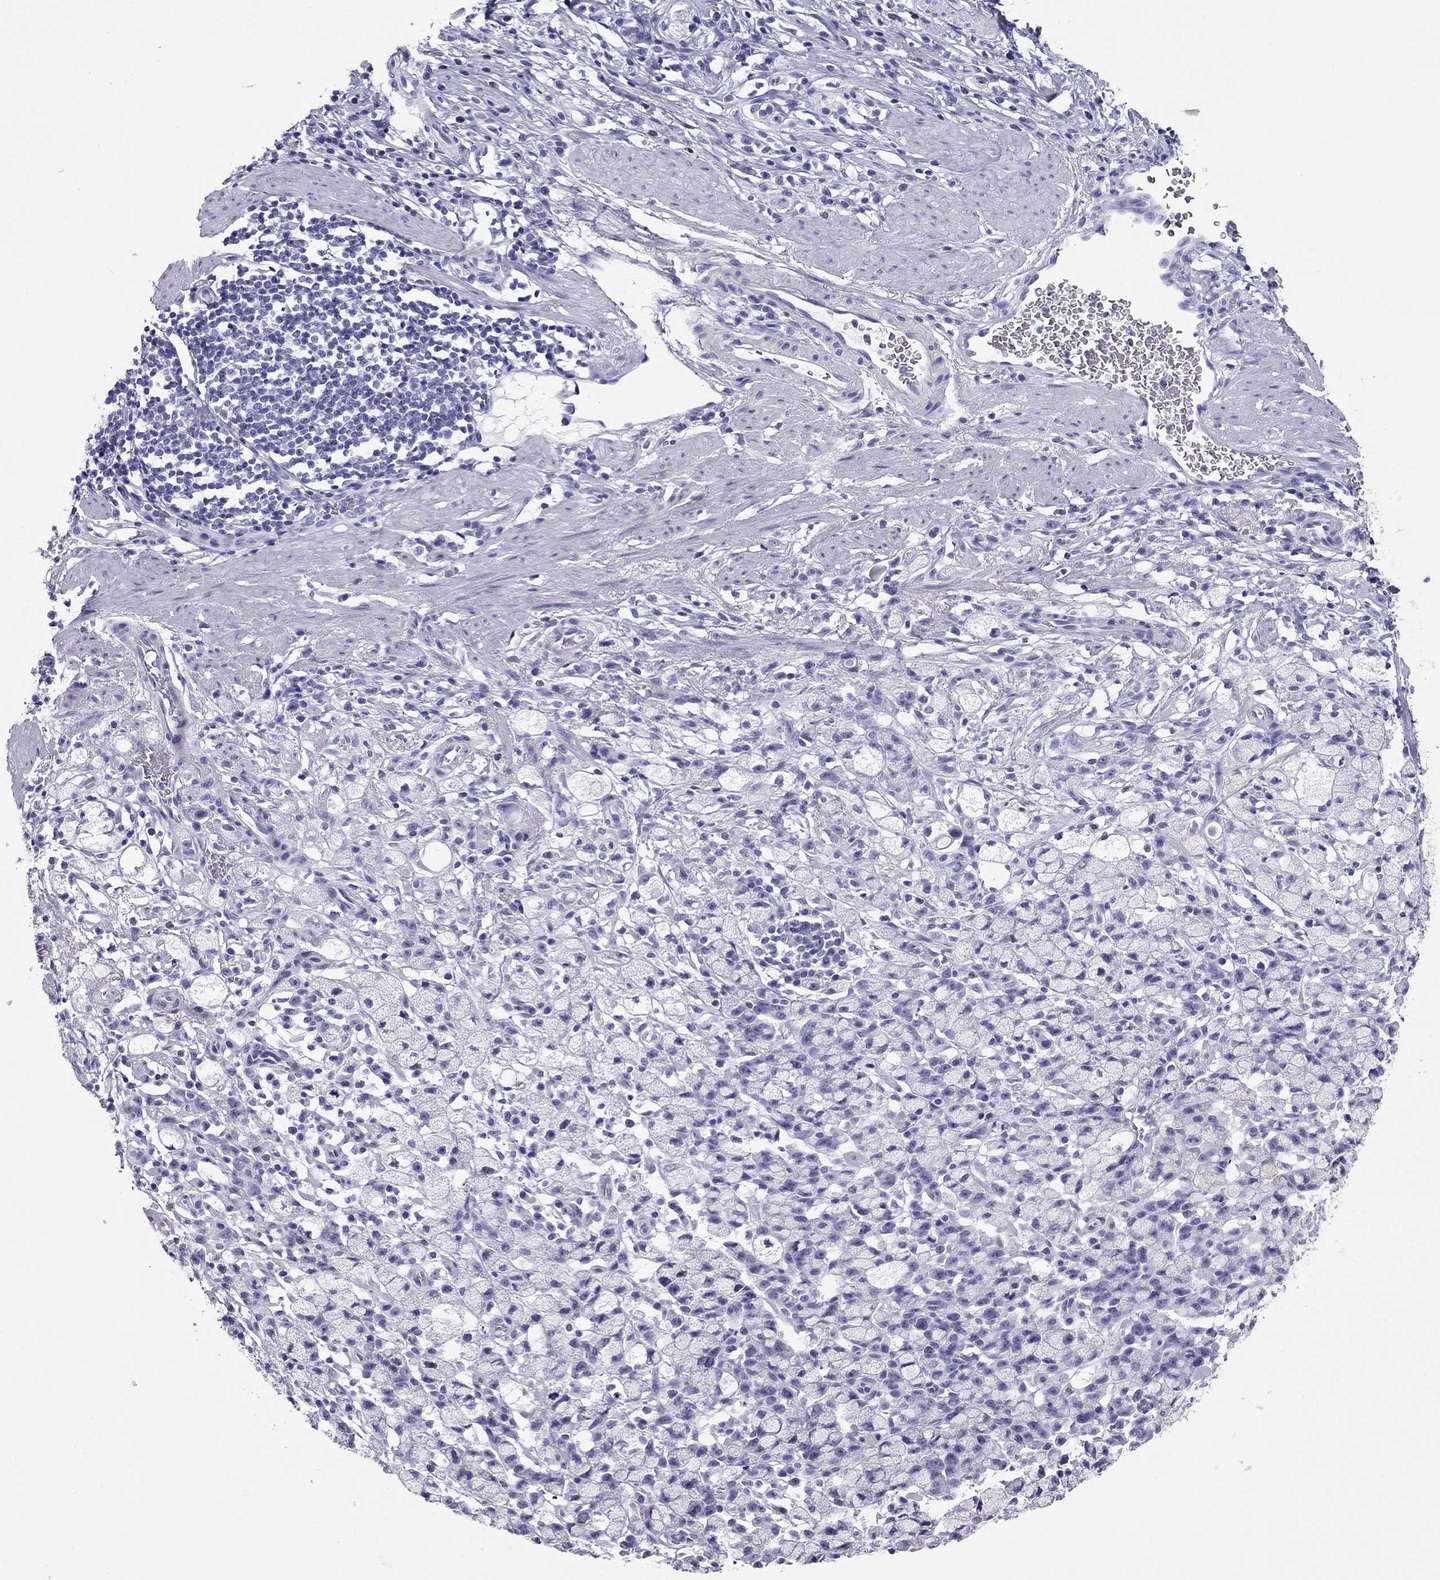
{"staining": {"intensity": "negative", "quantity": "none", "location": "none"}, "tissue": "stomach cancer", "cell_type": "Tumor cells", "image_type": "cancer", "snomed": [{"axis": "morphology", "description": "Adenocarcinoma, NOS"}, {"axis": "topography", "description": "Stomach"}], "caption": "This is an immunohistochemistry (IHC) micrograph of human adenocarcinoma (stomach). There is no staining in tumor cells.", "gene": "PDE6A", "patient": {"sex": "male", "age": 58}}